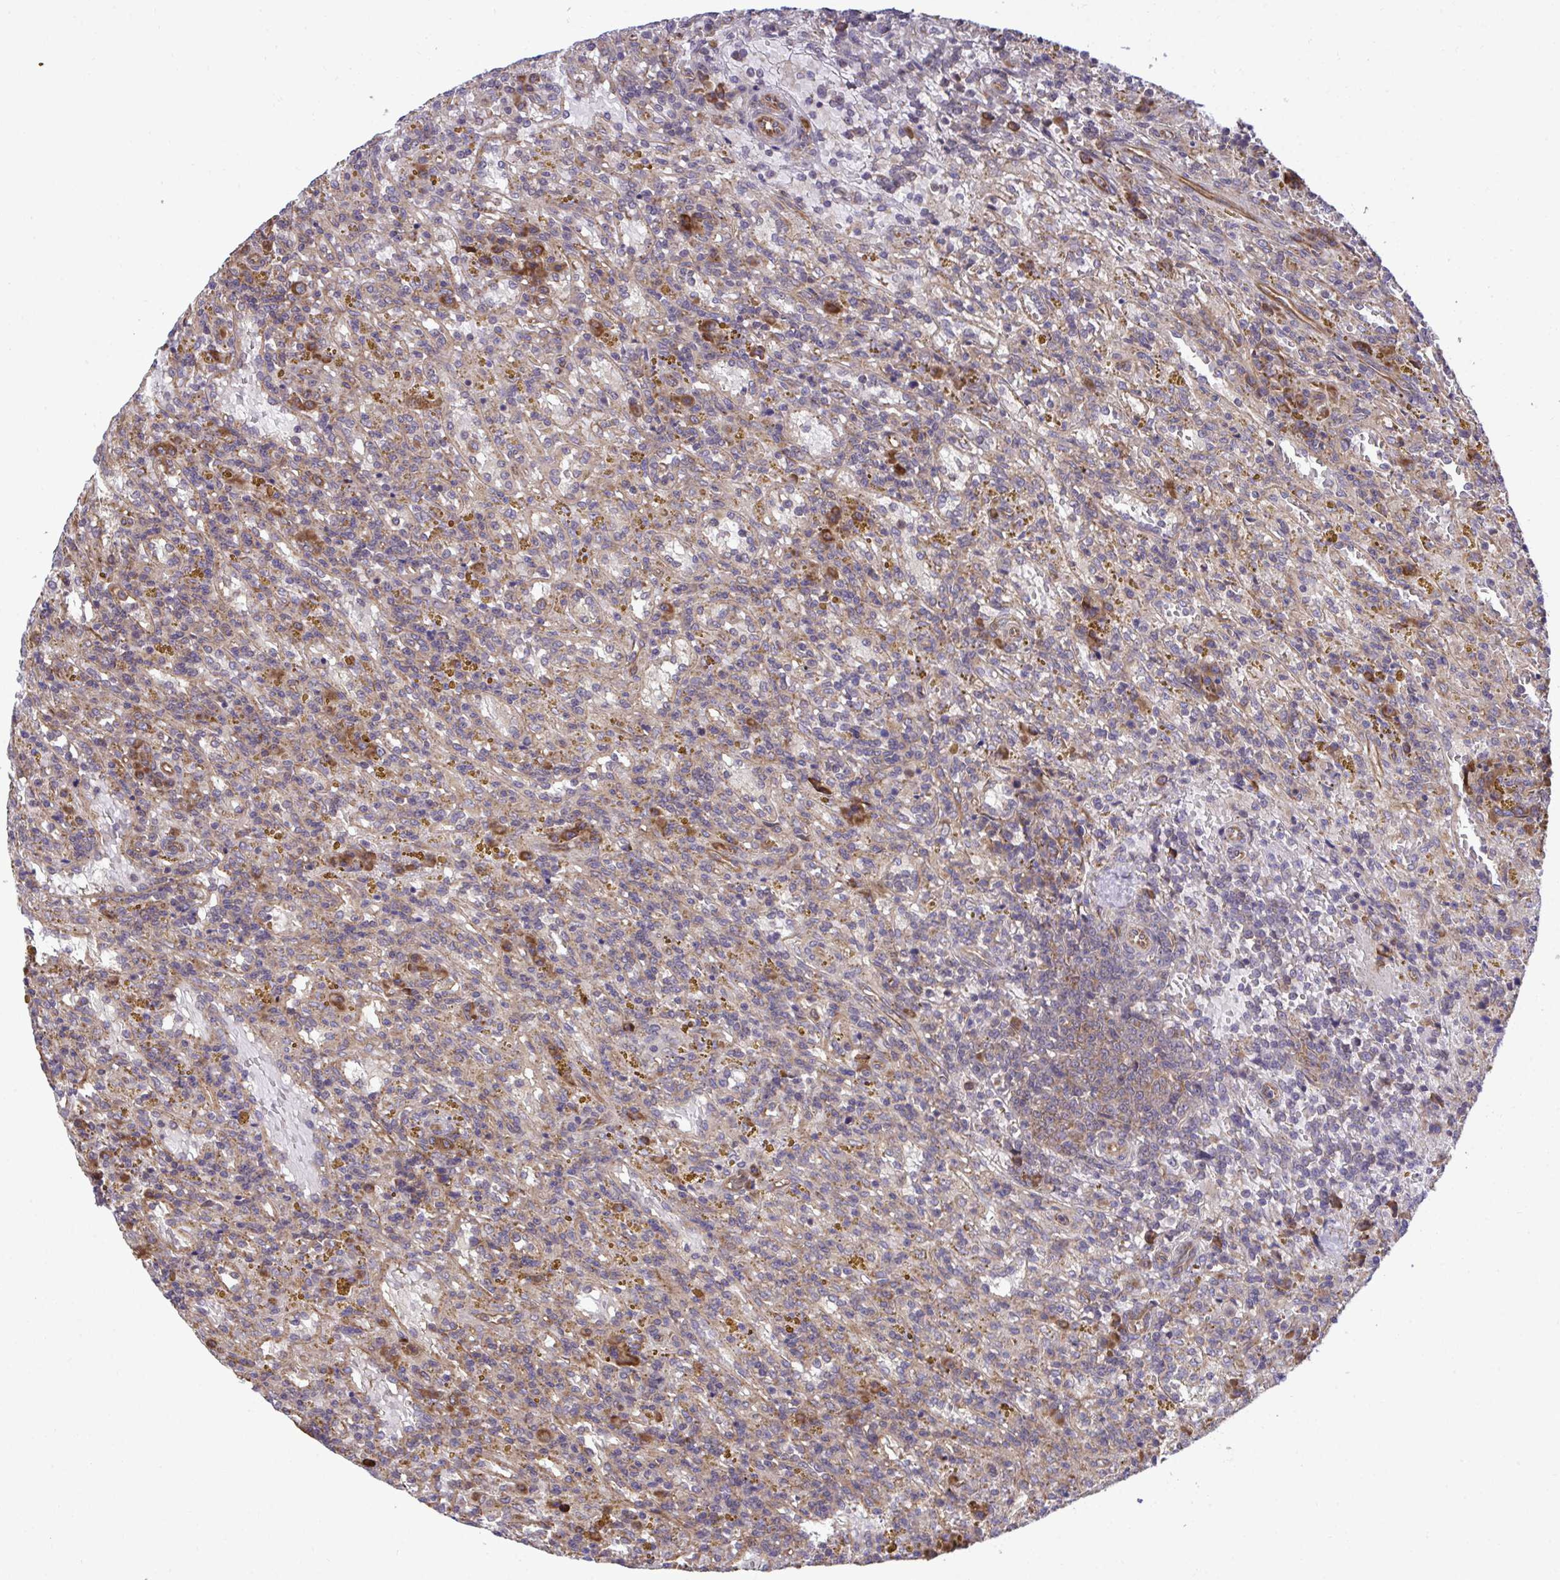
{"staining": {"intensity": "negative", "quantity": "none", "location": "none"}, "tissue": "lymphoma", "cell_type": "Tumor cells", "image_type": "cancer", "snomed": [{"axis": "morphology", "description": "Malignant lymphoma, non-Hodgkin's type, Low grade"}, {"axis": "topography", "description": "Spleen"}], "caption": "Immunohistochemical staining of human malignant lymphoma, non-Hodgkin's type (low-grade) exhibits no significant expression in tumor cells. (DAB IHC with hematoxylin counter stain).", "gene": "RPS15", "patient": {"sex": "female", "age": 65}}